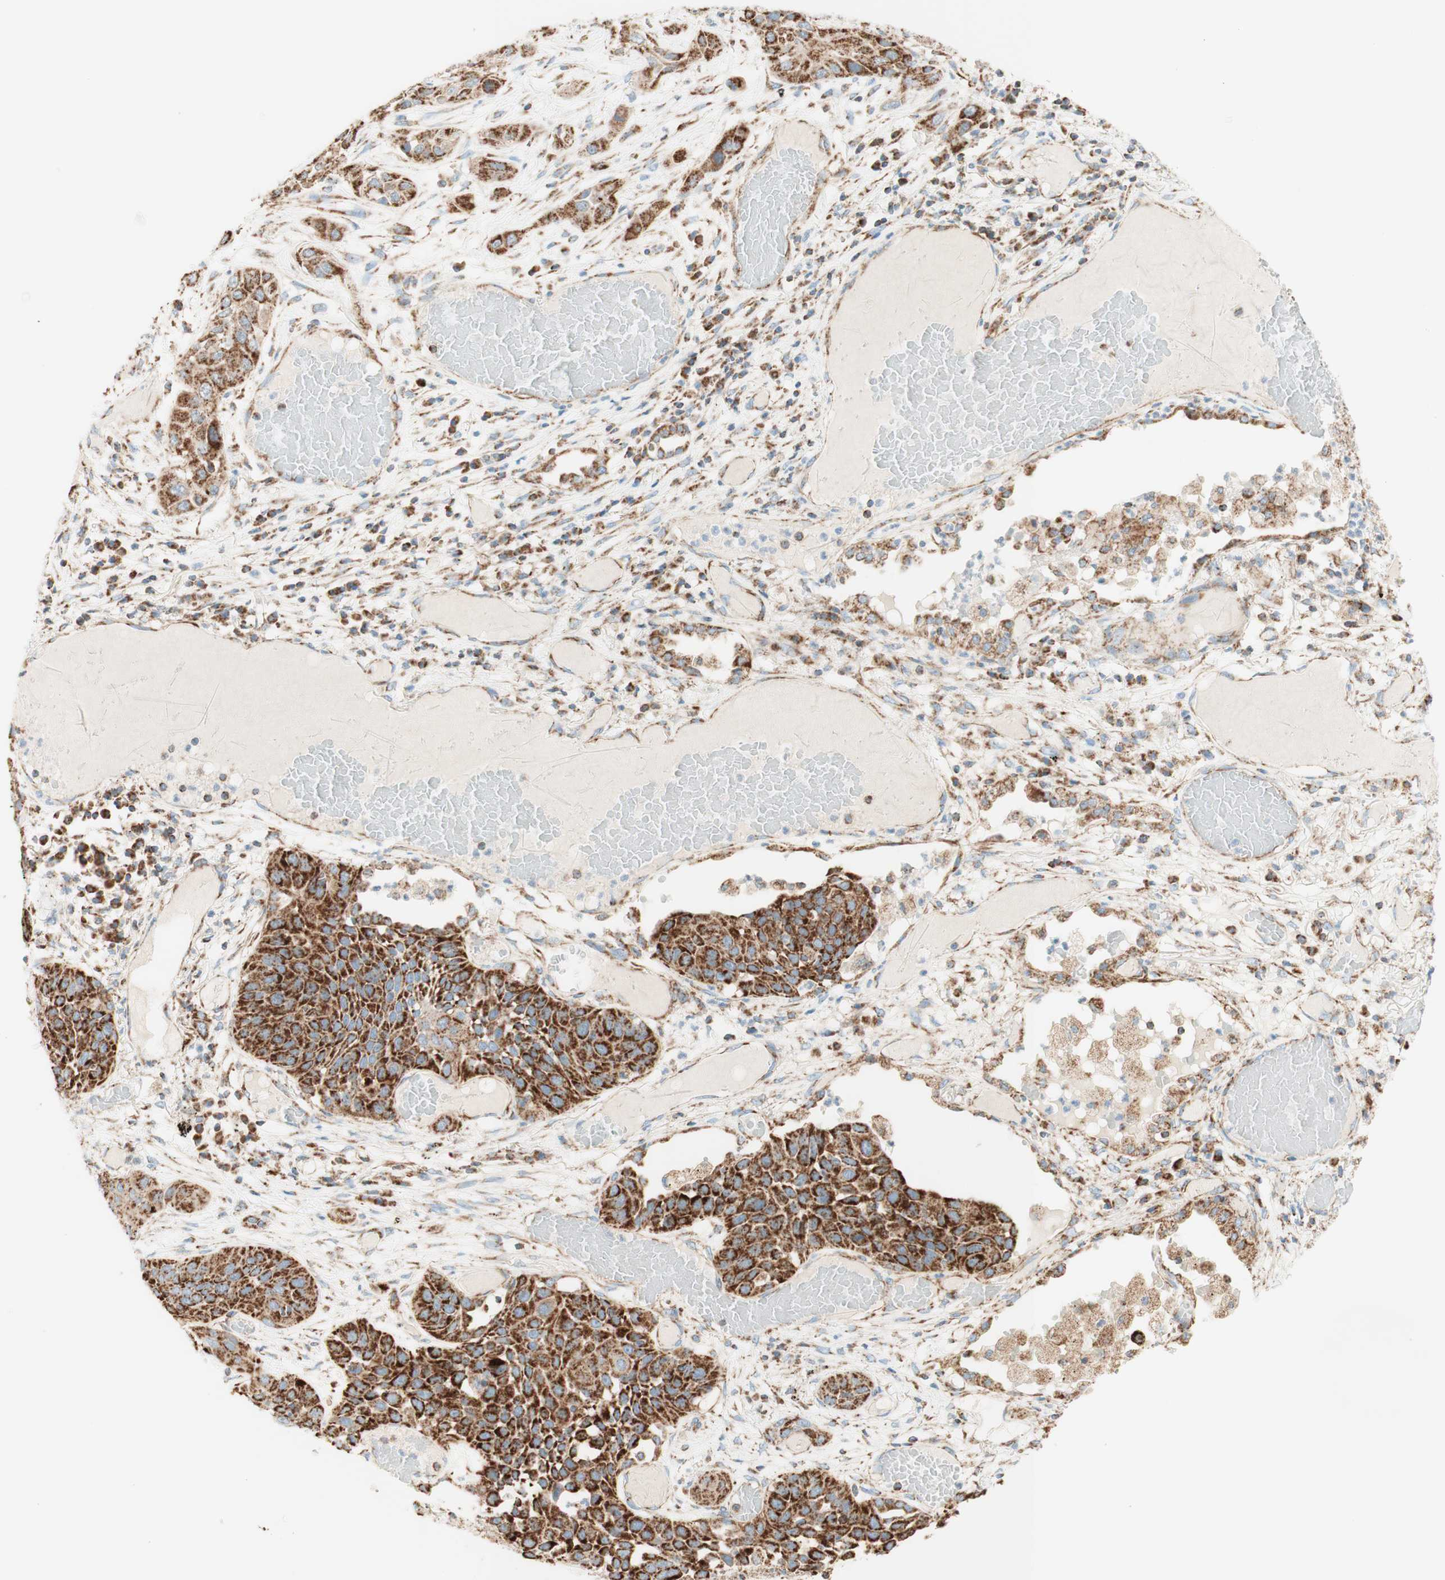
{"staining": {"intensity": "strong", "quantity": ">75%", "location": "cytoplasmic/membranous"}, "tissue": "lung cancer", "cell_type": "Tumor cells", "image_type": "cancer", "snomed": [{"axis": "morphology", "description": "Squamous cell carcinoma, NOS"}, {"axis": "topography", "description": "Lung"}], "caption": "Immunohistochemical staining of lung cancer demonstrates high levels of strong cytoplasmic/membranous protein expression in approximately >75% of tumor cells.", "gene": "TOMM20", "patient": {"sex": "male", "age": 71}}